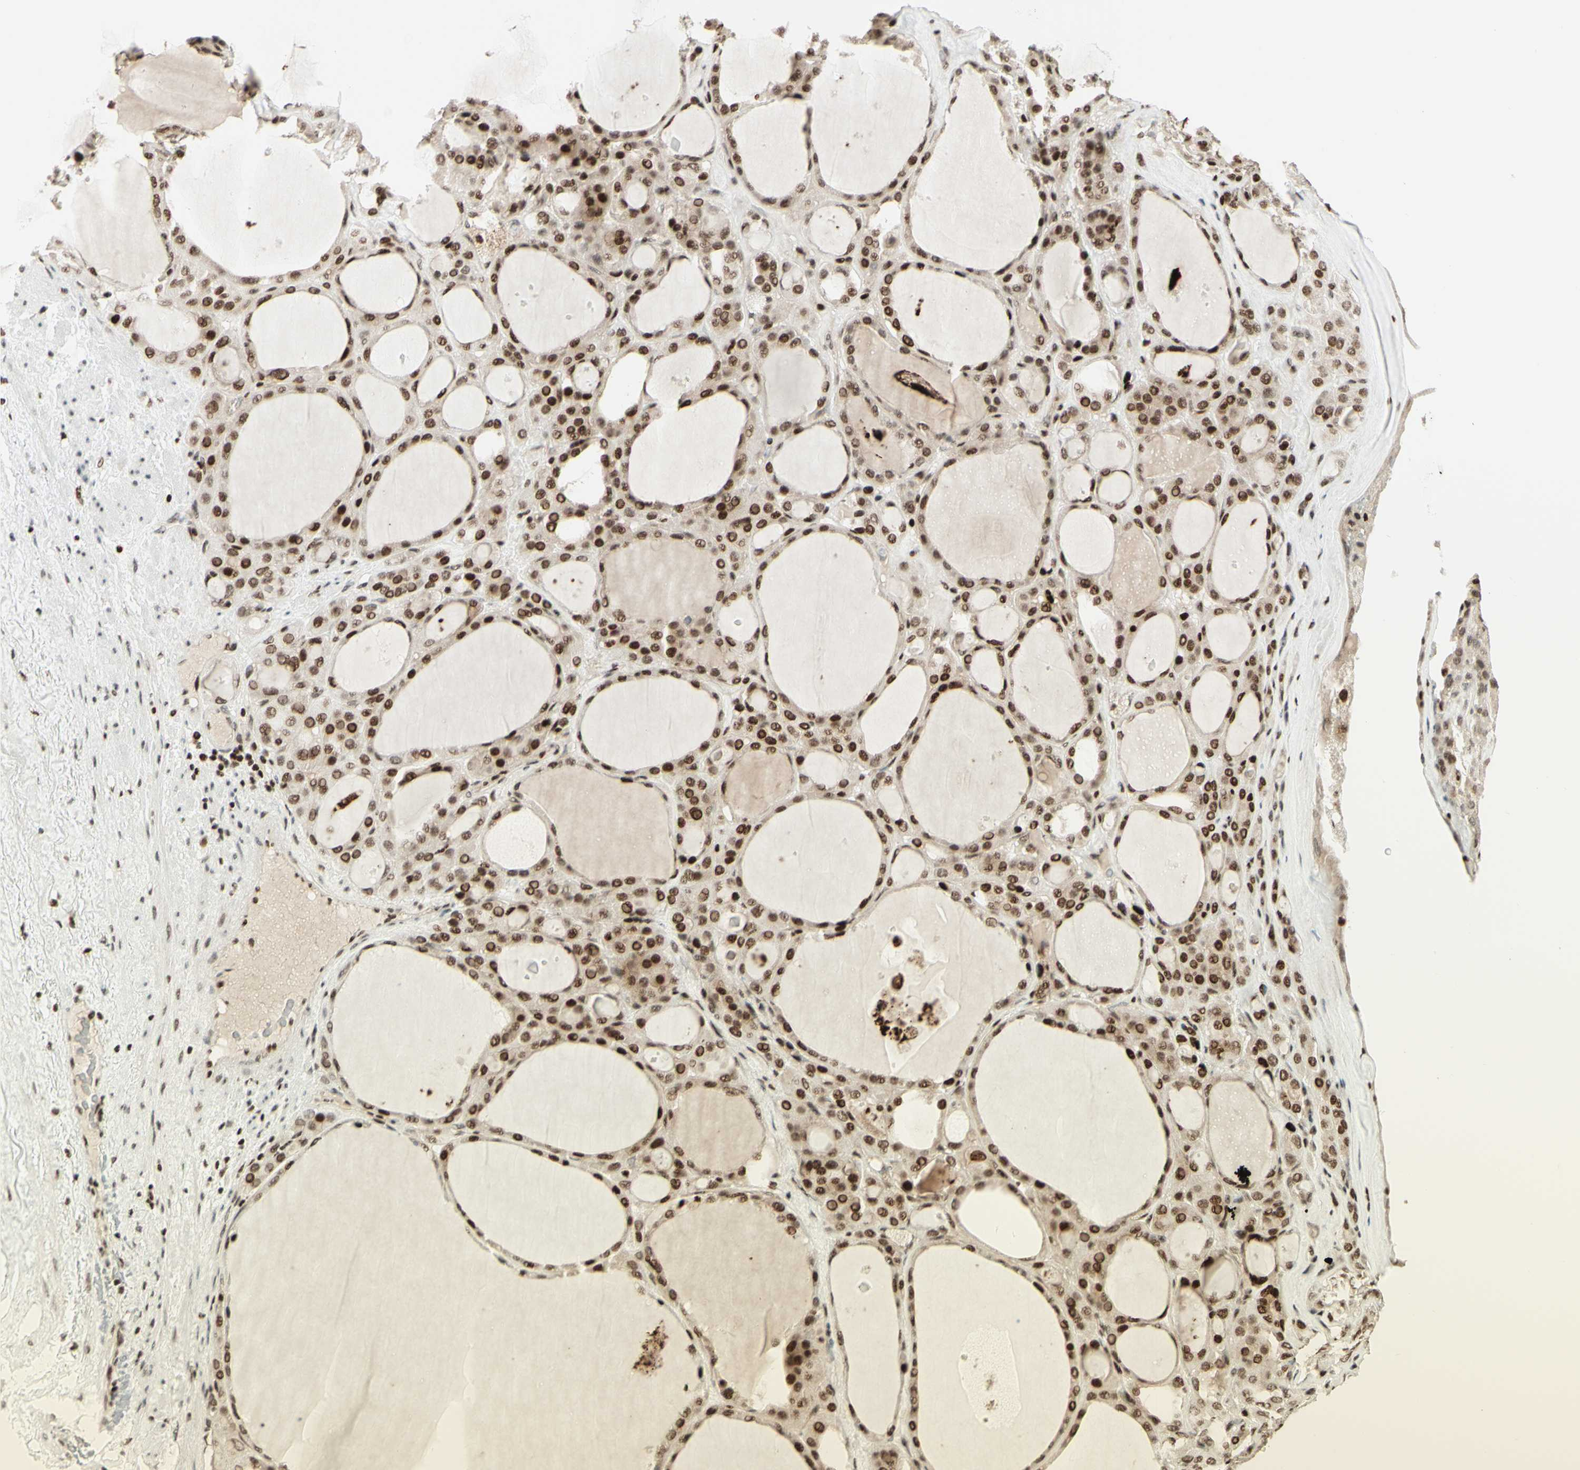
{"staining": {"intensity": "strong", "quantity": ">75%", "location": "cytoplasmic/membranous,nuclear"}, "tissue": "thyroid gland", "cell_type": "Glandular cells", "image_type": "normal", "snomed": [{"axis": "morphology", "description": "Normal tissue, NOS"}, {"axis": "morphology", "description": "Carcinoma, NOS"}, {"axis": "topography", "description": "Thyroid gland"}], "caption": "Glandular cells demonstrate strong cytoplasmic/membranous,nuclear staining in approximately >75% of cells in unremarkable thyroid gland.", "gene": "CDKL5", "patient": {"sex": "female", "age": 86}}